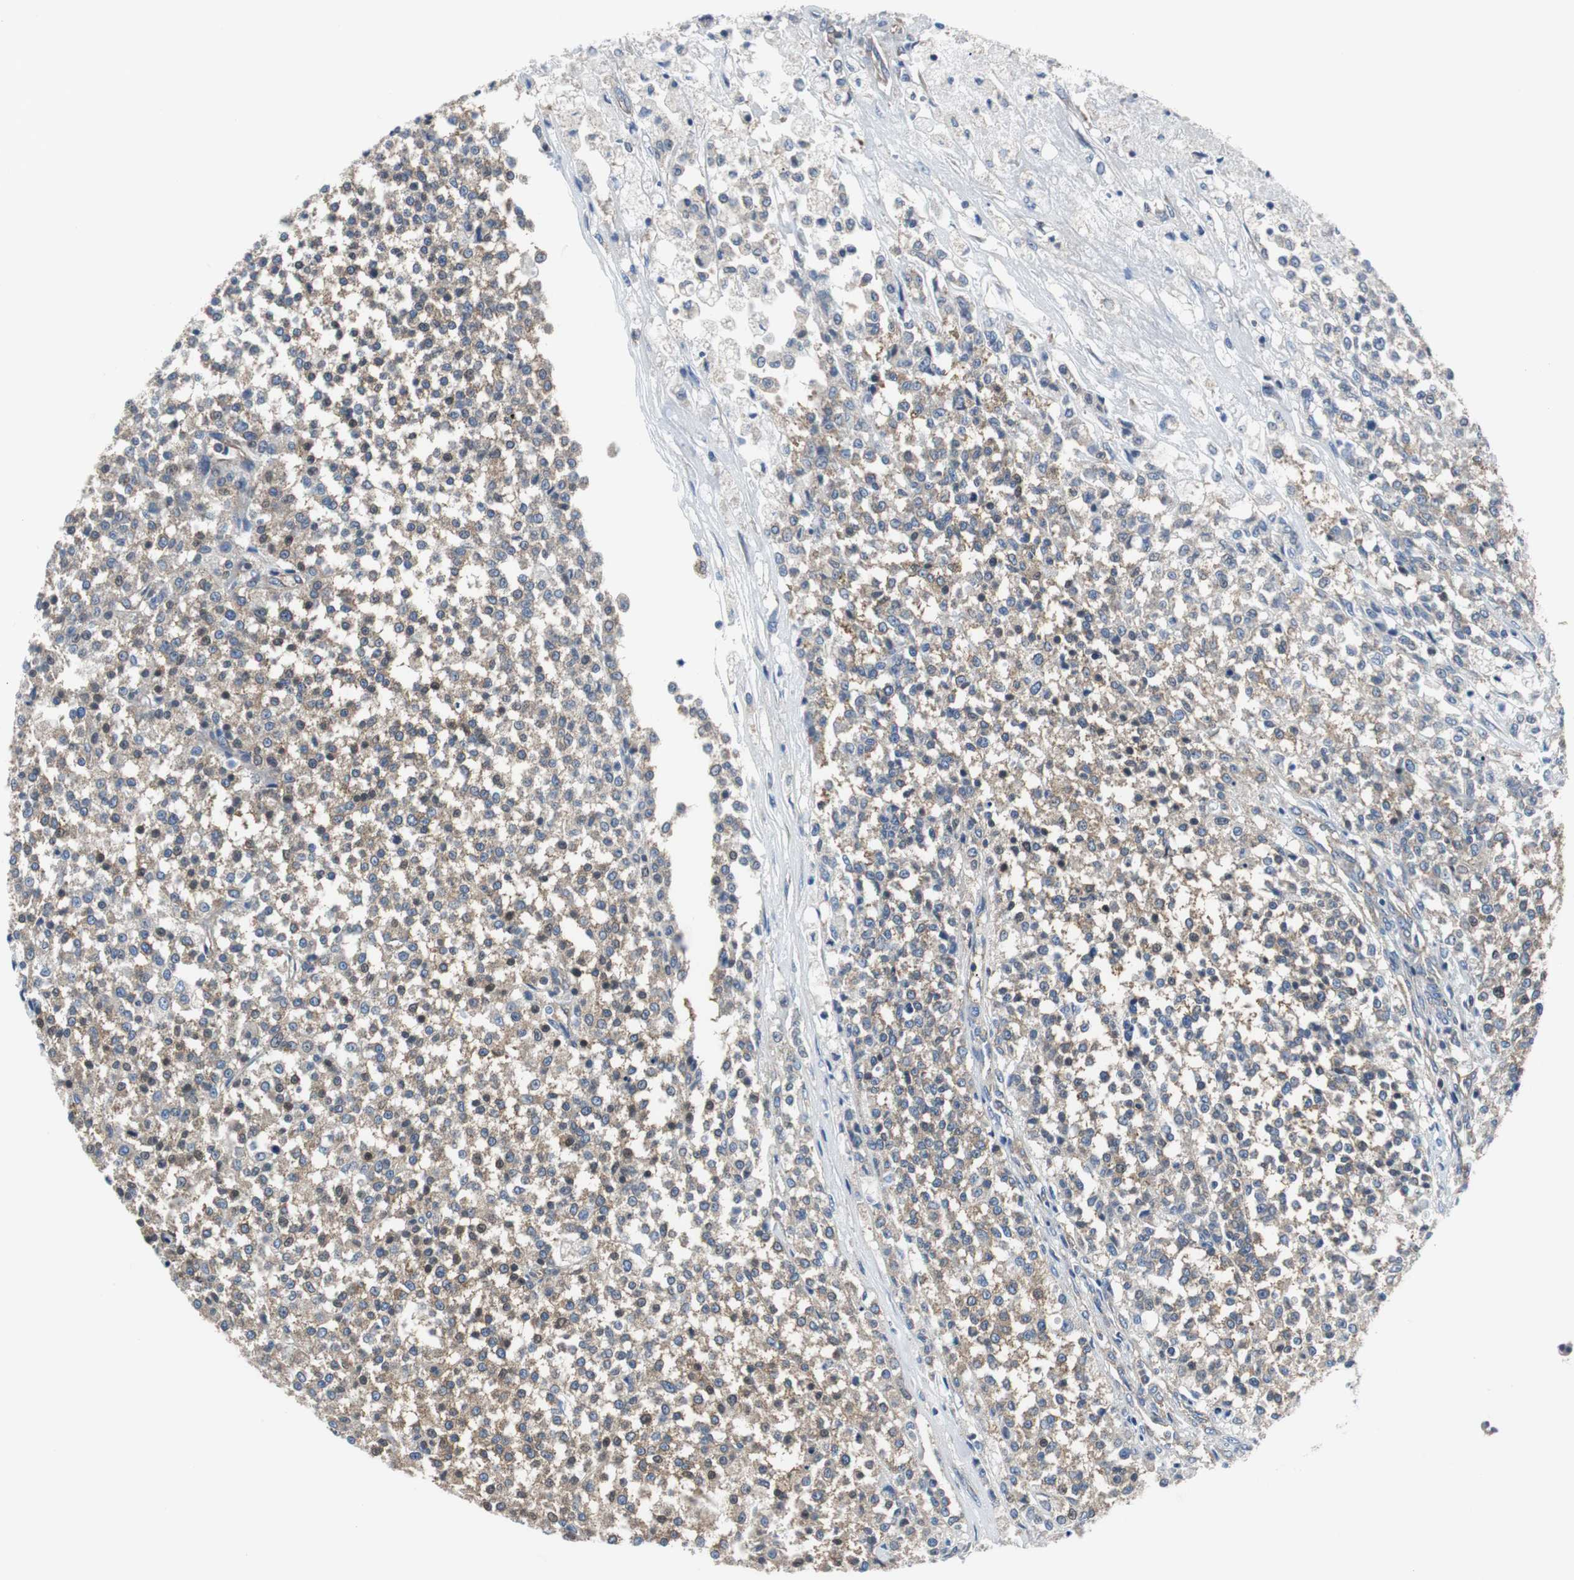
{"staining": {"intensity": "moderate", "quantity": ">75%", "location": "cytoplasmic/membranous"}, "tissue": "testis cancer", "cell_type": "Tumor cells", "image_type": "cancer", "snomed": [{"axis": "morphology", "description": "Seminoma, NOS"}, {"axis": "topography", "description": "Testis"}], "caption": "This micrograph demonstrates immunohistochemistry staining of human testis cancer, with medium moderate cytoplasmic/membranous staining in approximately >75% of tumor cells.", "gene": "BRAF", "patient": {"sex": "male", "age": 59}}